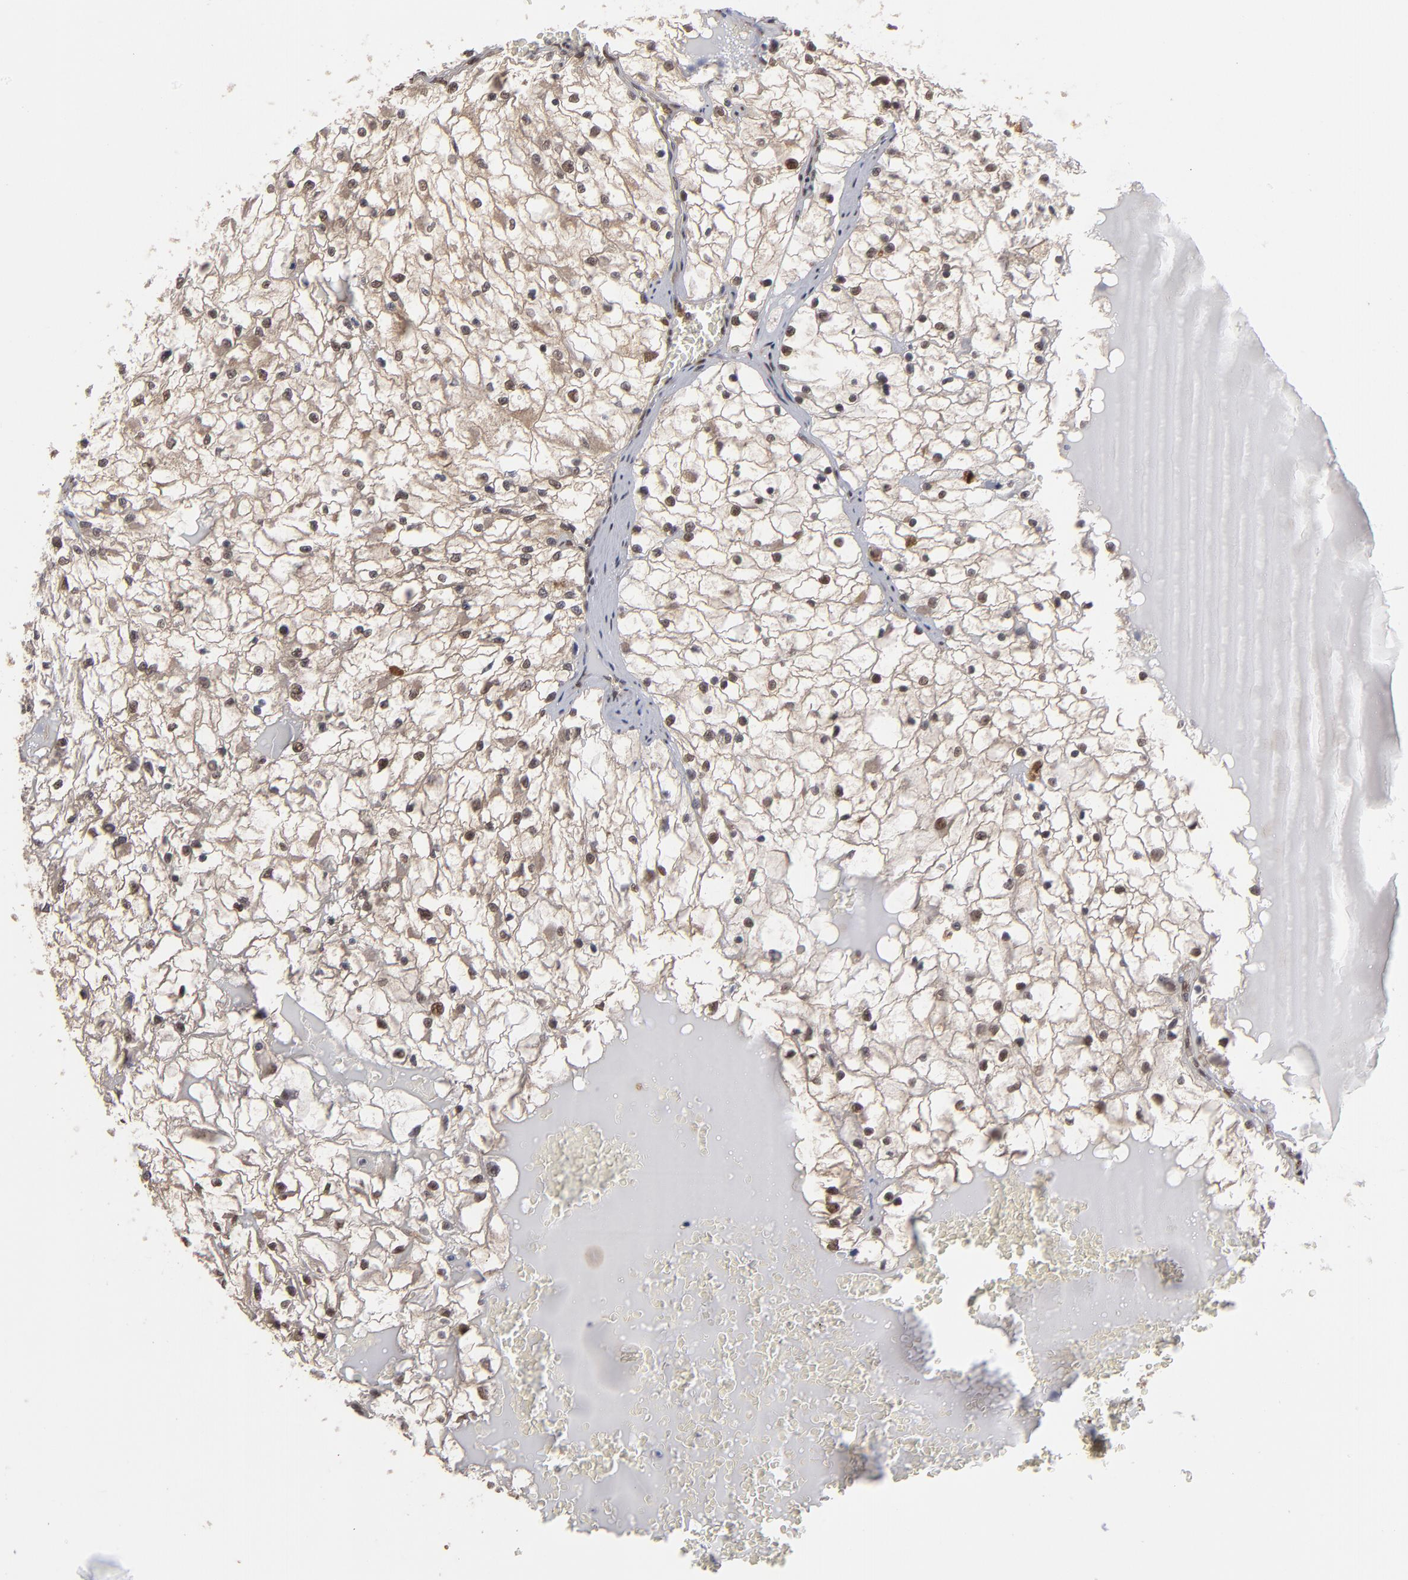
{"staining": {"intensity": "weak", "quantity": "<25%", "location": "cytoplasmic/membranous"}, "tissue": "renal cancer", "cell_type": "Tumor cells", "image_type": "cancer", "snomed": [{"axis": "morphology", "description": "Adenocarcinoma, NOS"}, {"axis": "topography", "description": "Kidney"}], "caption": "IHC photomicrograph of neoplastic tissue: human renal cancer (adenocarcinoma) stained with DAB displays no significant protein staining in tumor cells.", "gene": "HUWE1", "patient": {"sex": "male", "age": 61}}